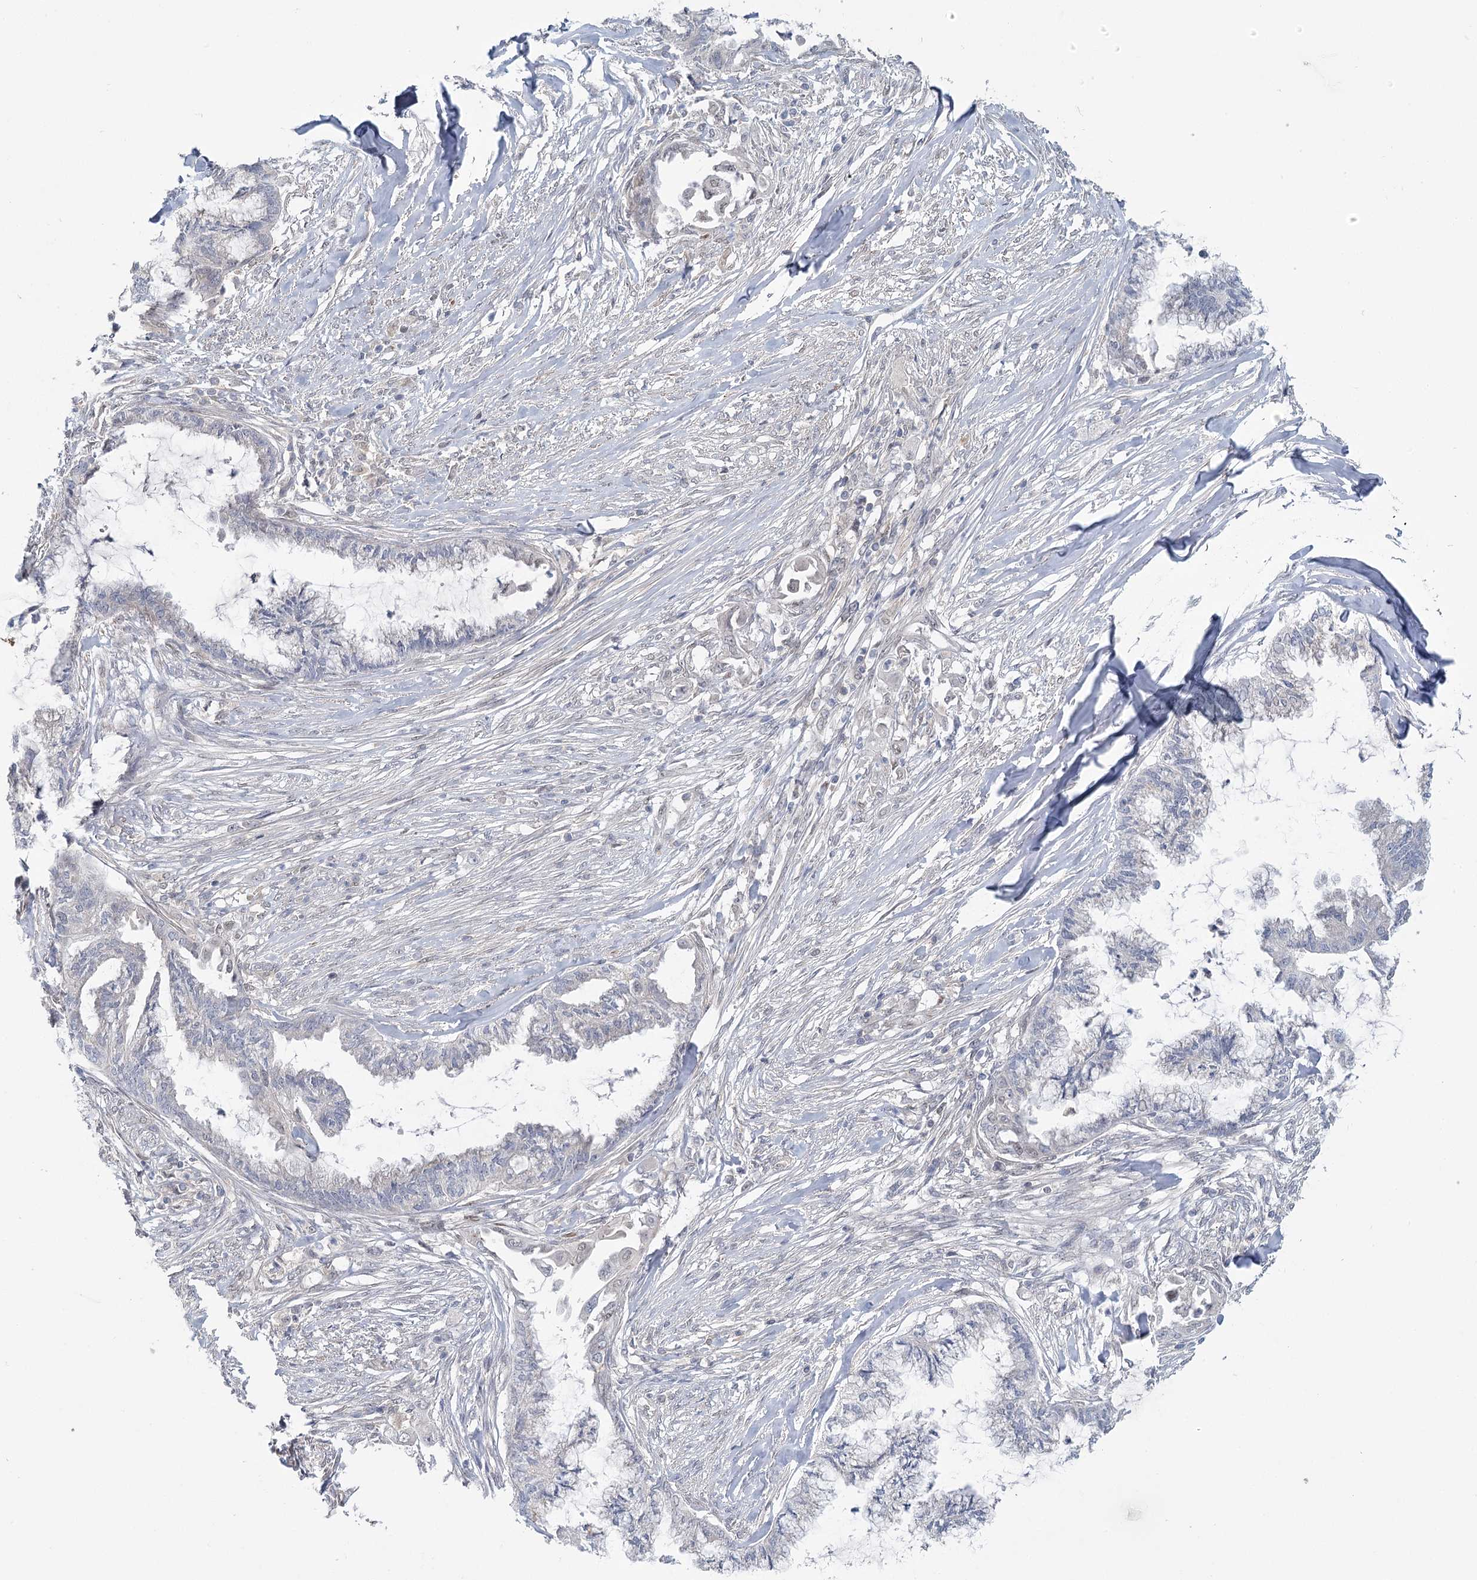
{"staining": {"intensity": "negative", "quantity": "none", "location": "none"}, "tissue": "endometrial cancer", "cell_type": "Tumor cells", "image_type": "cancer", "snomed": [{"axis": "morphology", "description": "Adenocarcinoma, NOS"}, {"axis": "topography", "description": "Endometrium"}], "caption": "IHC of endometrial cancer displays no positivity in tumor cells. (DAB (3,3'-diaminobenzidine) immunohistochemistry (IHC) visualized using brightfield microscopy, high magnification).", "gene": "USP11", "patient": {"sex": "female", "age": 86}}